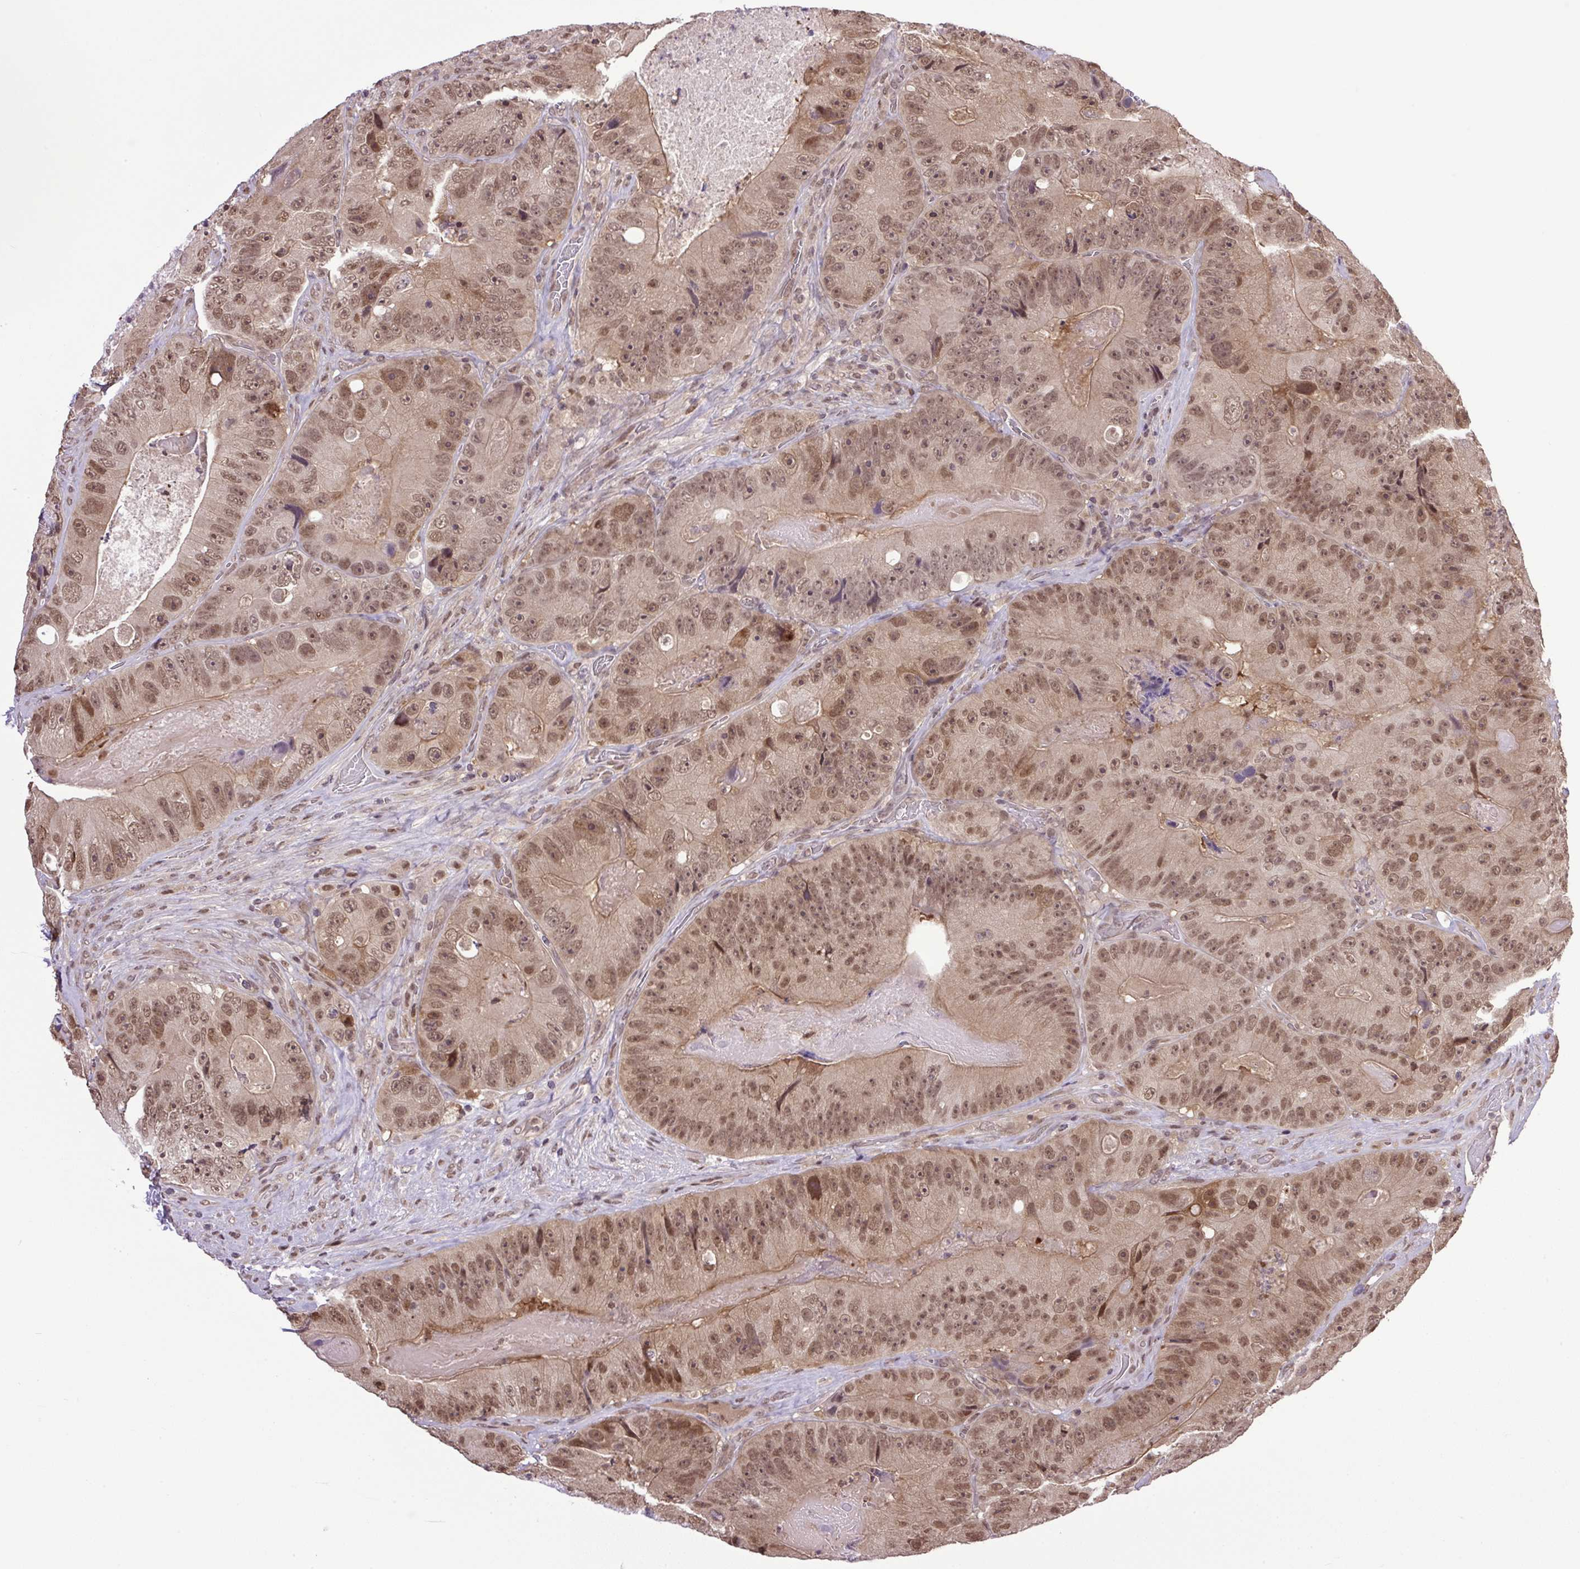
{"staining": {"intensity": "moderate", "quantity": ">75%", "location": "cytoplasmic/membranous,nuclear"}, "tissue": "colorectal cancer", "cell_type": "Tumor cells", "image_type": "cancer", "snomed": [{"axis": "morphology", "description": "Adenocarcinoma, NOS"}, {"axis": "topography", "description": "Colon"}], "caption": "This is a photomicrograph of immunohistochemistry staining of adenocarcinoma (colorectal), which shows moderate expression in the cytoplasmic/membranous and nuclear of tumor cells.", "gene": "SGTA", "patient": {"sex": "female", "age": 86}}